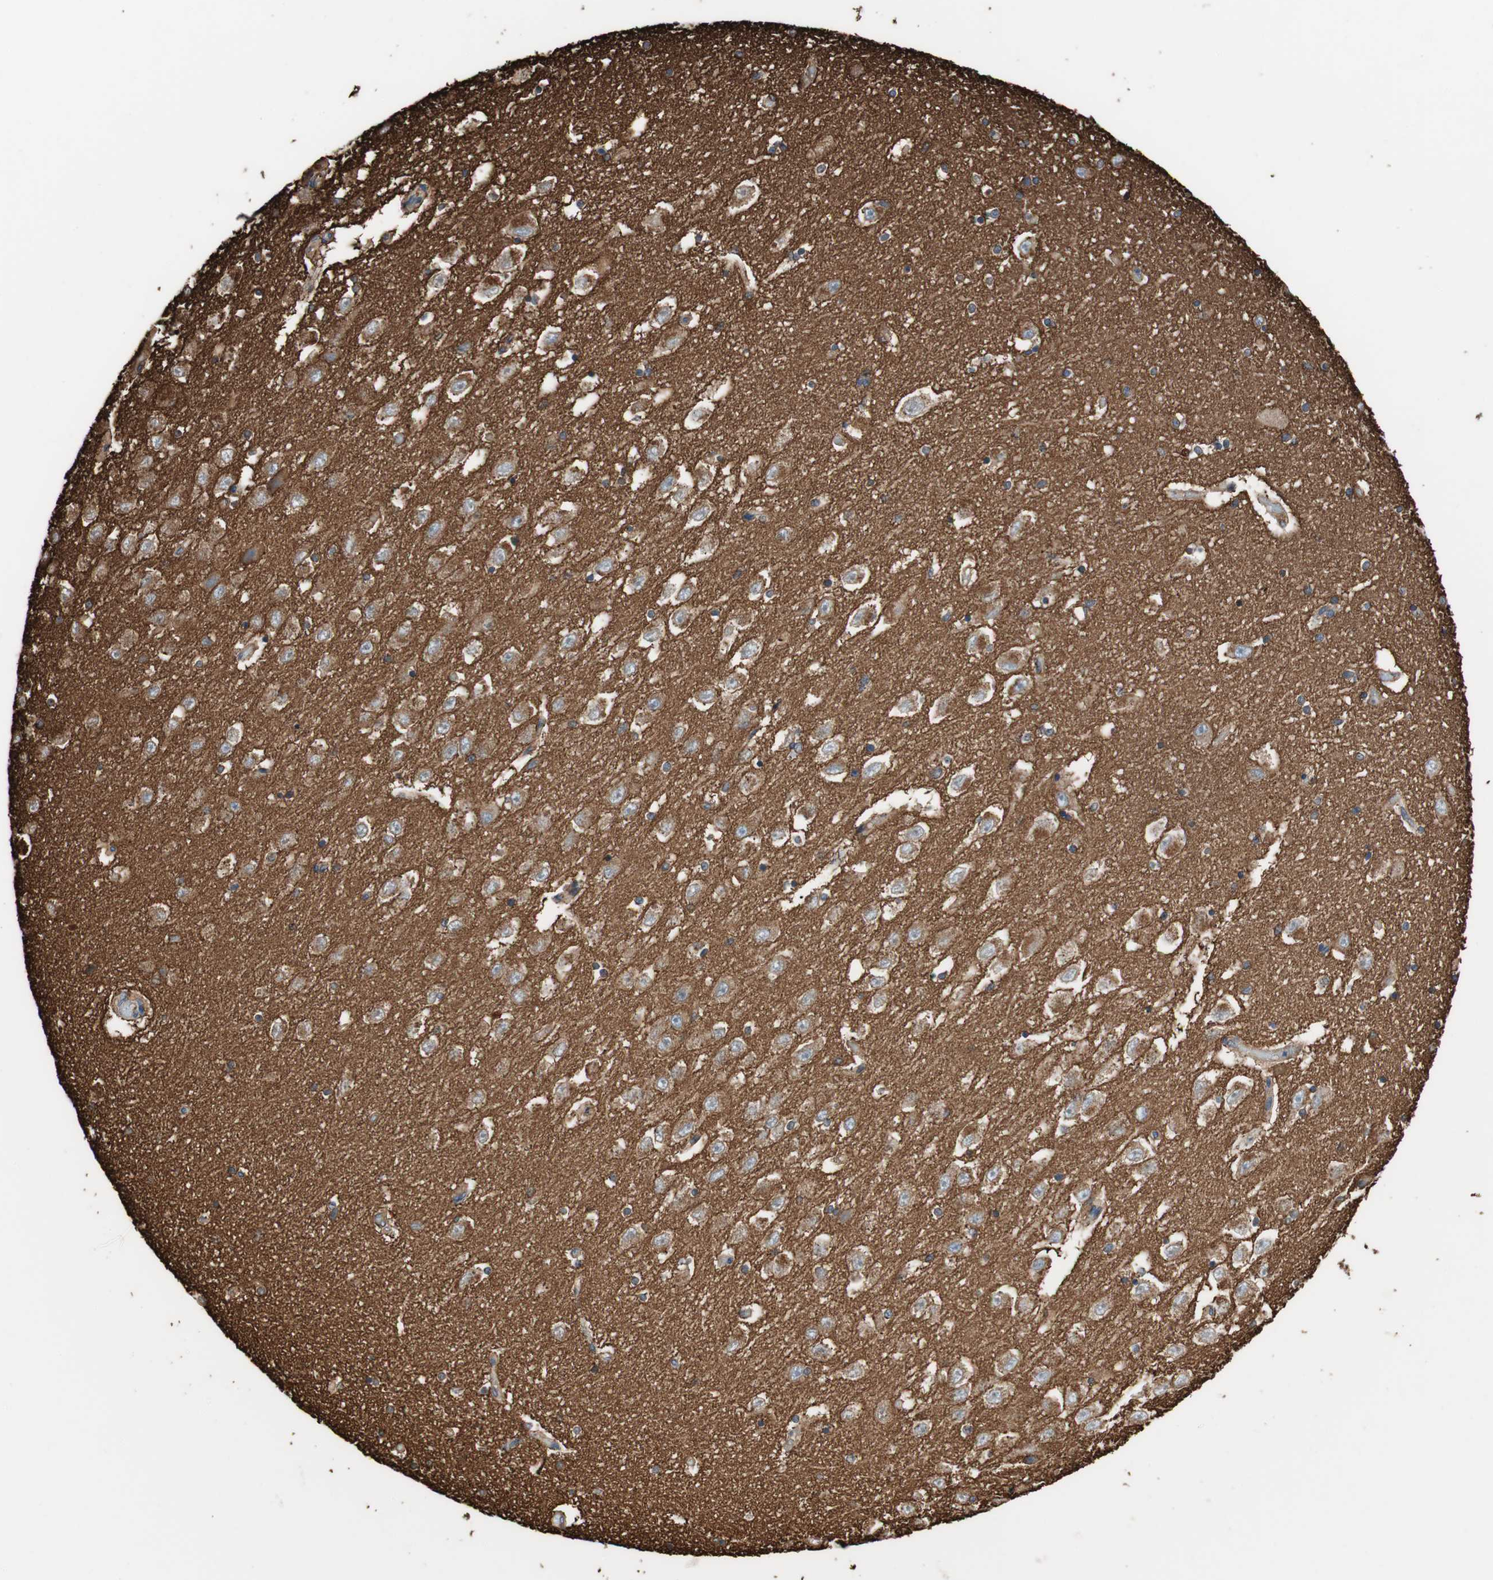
{"staining": {"intensity": "negative", "quantity": "none", "location": "none"}, "tissue": "hippocampus", "cell_type": "Glial cells", "image_type": "normal", "snomed": [{"axis": "morphology", "description": "Normal tissue, NOS"}, {"axis": "topography", "description": "Hippocampus"}], "caption": "Glial cells show no significant protein staining in benign hippocampus.", "gene": "IL1RL1", "patient": {"sex": "female", "age": 54}}